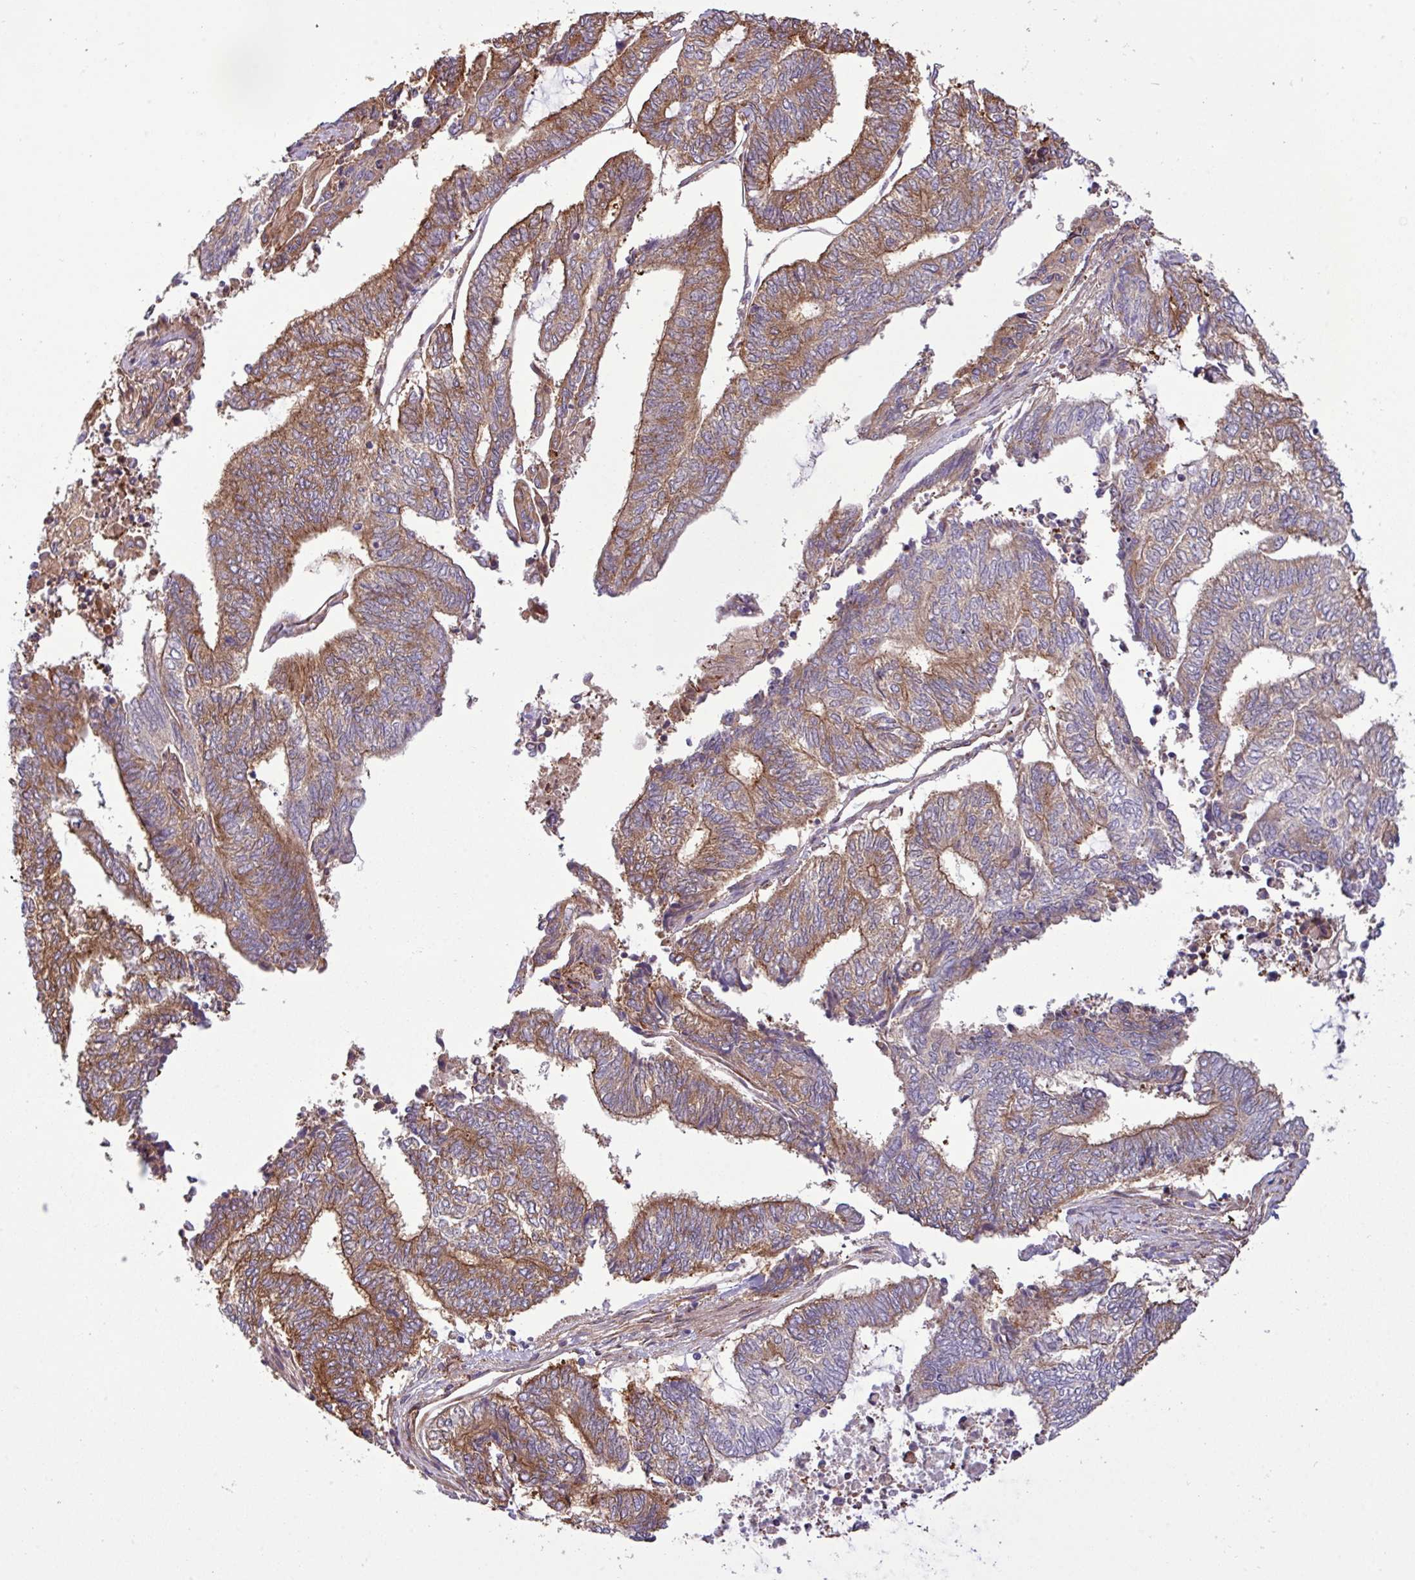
{"staining": {"intensity": "moderate", "quantity": ">75%", "location": "cytoplasmic/membranous"}, "tissue": "endometrial cancer", "cell_type": "Tumor cells", "image_type": "cancer", "snomed": [{"axis": "morphology", "description": "Adenocarcinoma, NOS"}, {"axis": "topography", "description": "Uterus"}, {"axis": "topography", "description": "Endometrium"}], "caption": "Immunohistochemical staining of adenocarcinoma (endometrial) demonstrates medium levels of moderate cytoplasmic/membranous protein staining in approximately >75% of tumor cells.", "gene": "ZNF300", "patient": {"sex": "female", "age": 70}}